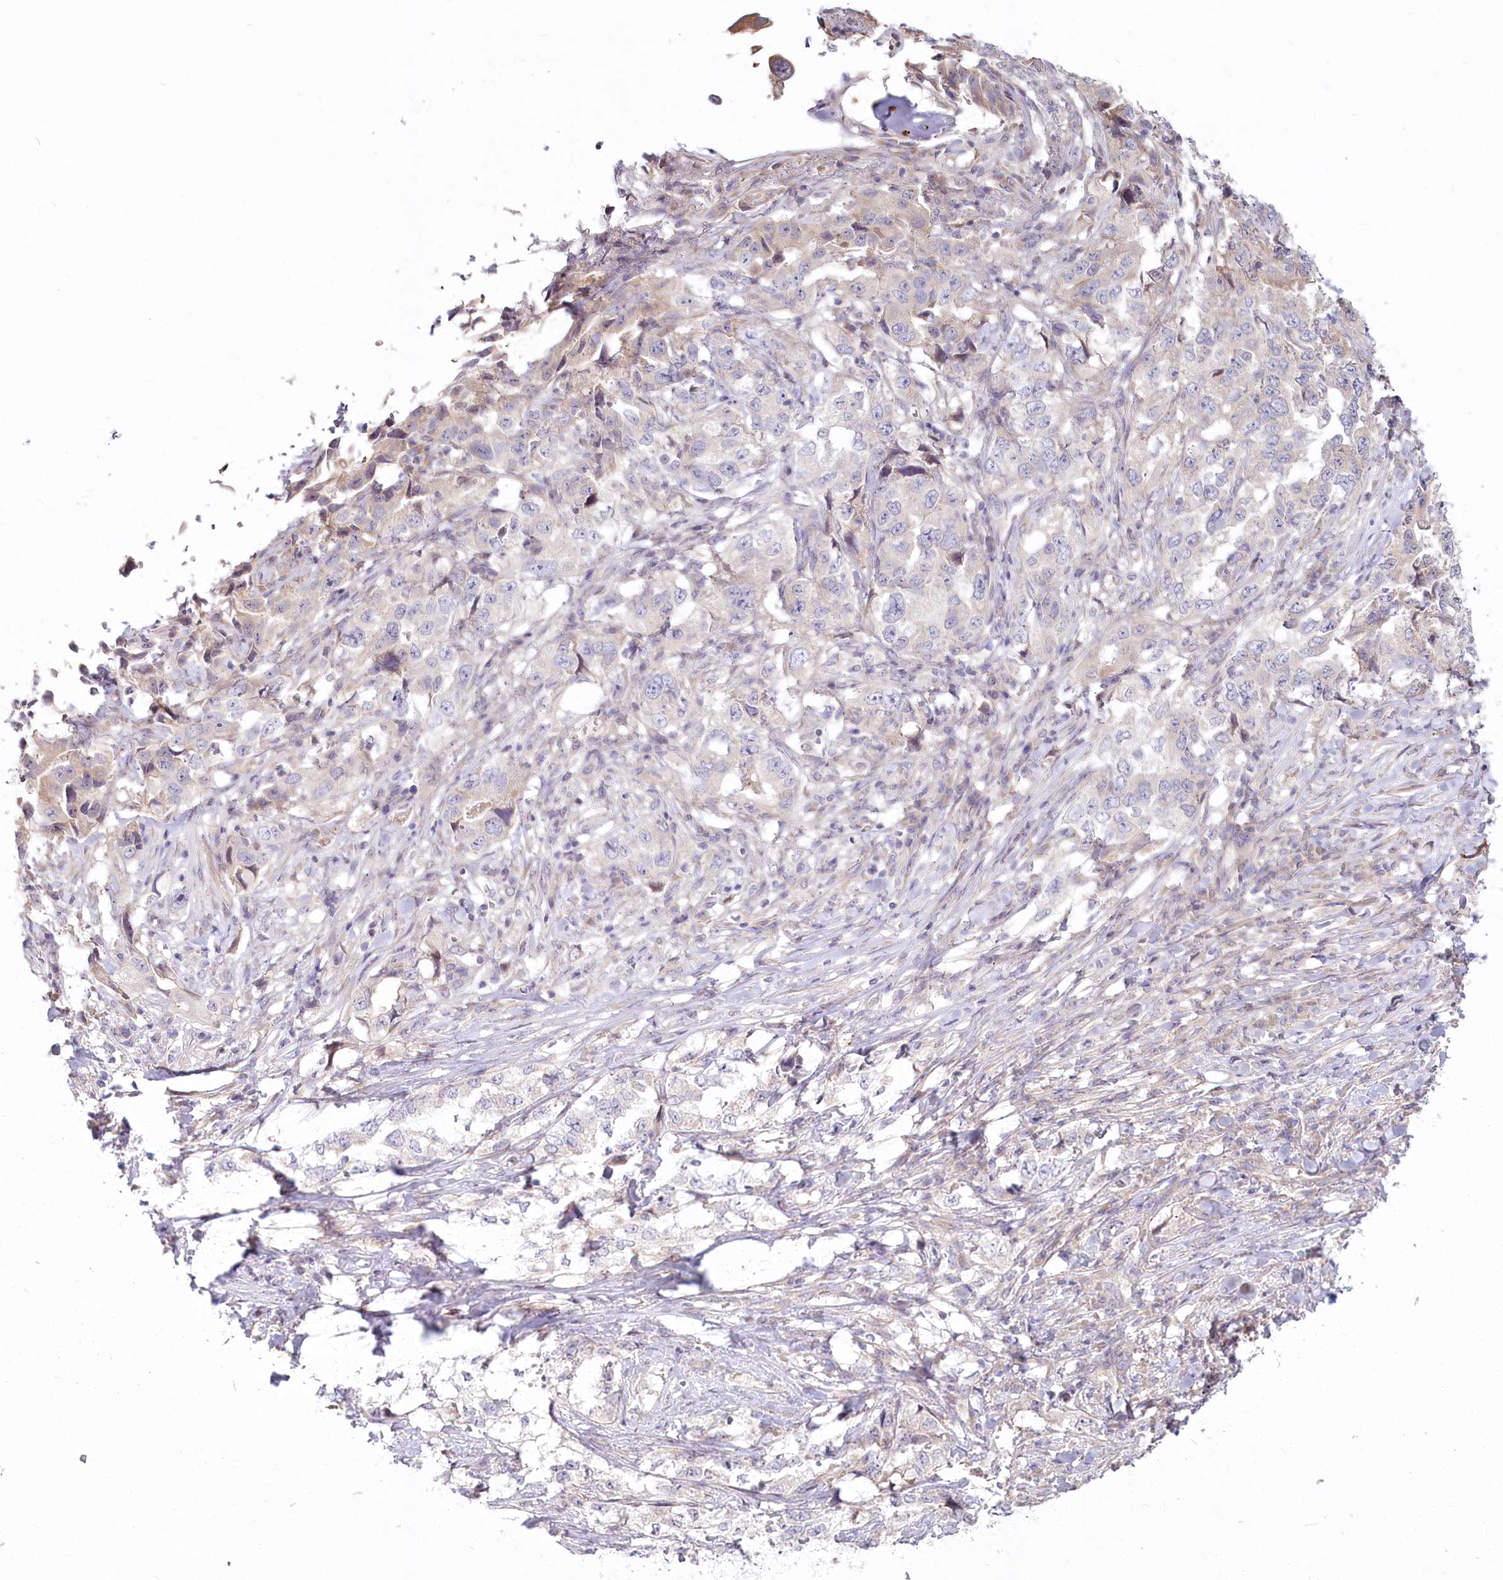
{"staining": {"intensity": "negative", "quantity": "none", "location": "none"}, "tissue": "lung cancer", "cell_type": "Tumor cells", "image_type": "cancer", "snomed": [{"axis": "morphology", "description": "Adenocarcinoma, NOS"}, {"axis": "topography", "description": "Lung"}], "caption": "Tumor cells are negative for brown protein staining in adenocarcinoma (lung).", "gene": "SPINK13", "patient": {"sex": "female", "age": 51}}